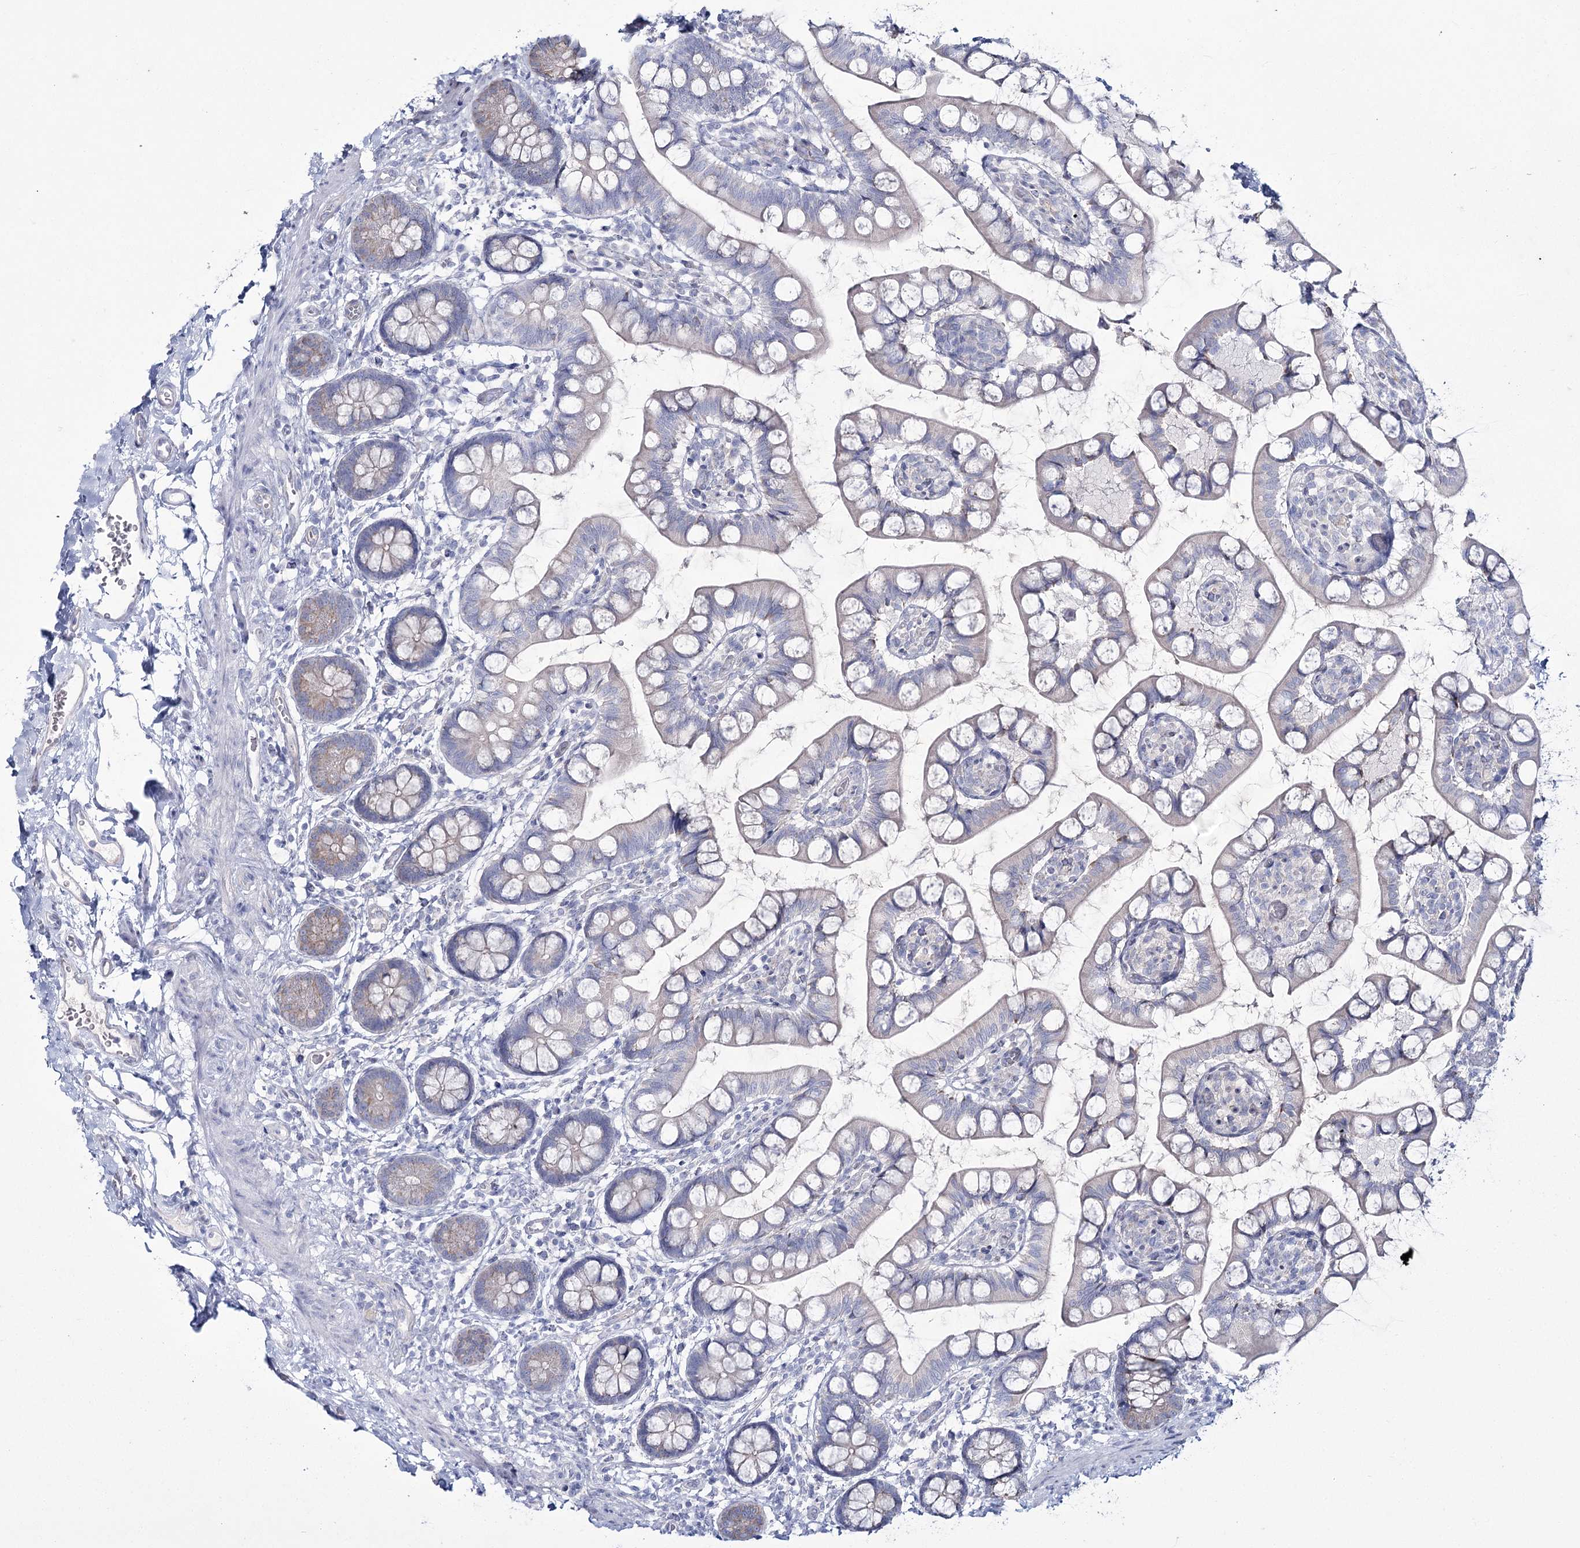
{"staining": {"intensity": "negative", "quantity": "none", "location": "none"}, "tissue": "small intestine", "cell_type": "Glandular cells", "image_type": "normal", "snomed": [{"axis": "morphology", "description": "Normal tissue, NOS"}, {"axis": "topography", "description": "Small intestine"}], "caption": "This micrograph is of unremarkable small intestine stained with IHC to label a protein in brown with the nuclei are counter-stained blue. There is no positivity in glandular cells. Brightfield microscopy of immunohistochemistry (IHC) stained with DAB (3,3'-diaminobenzidine) (brown) and hematoxylin (blue), captured at high magnification.", "gene": "ME3", "patient": {"sex": "male", "age": 52}}